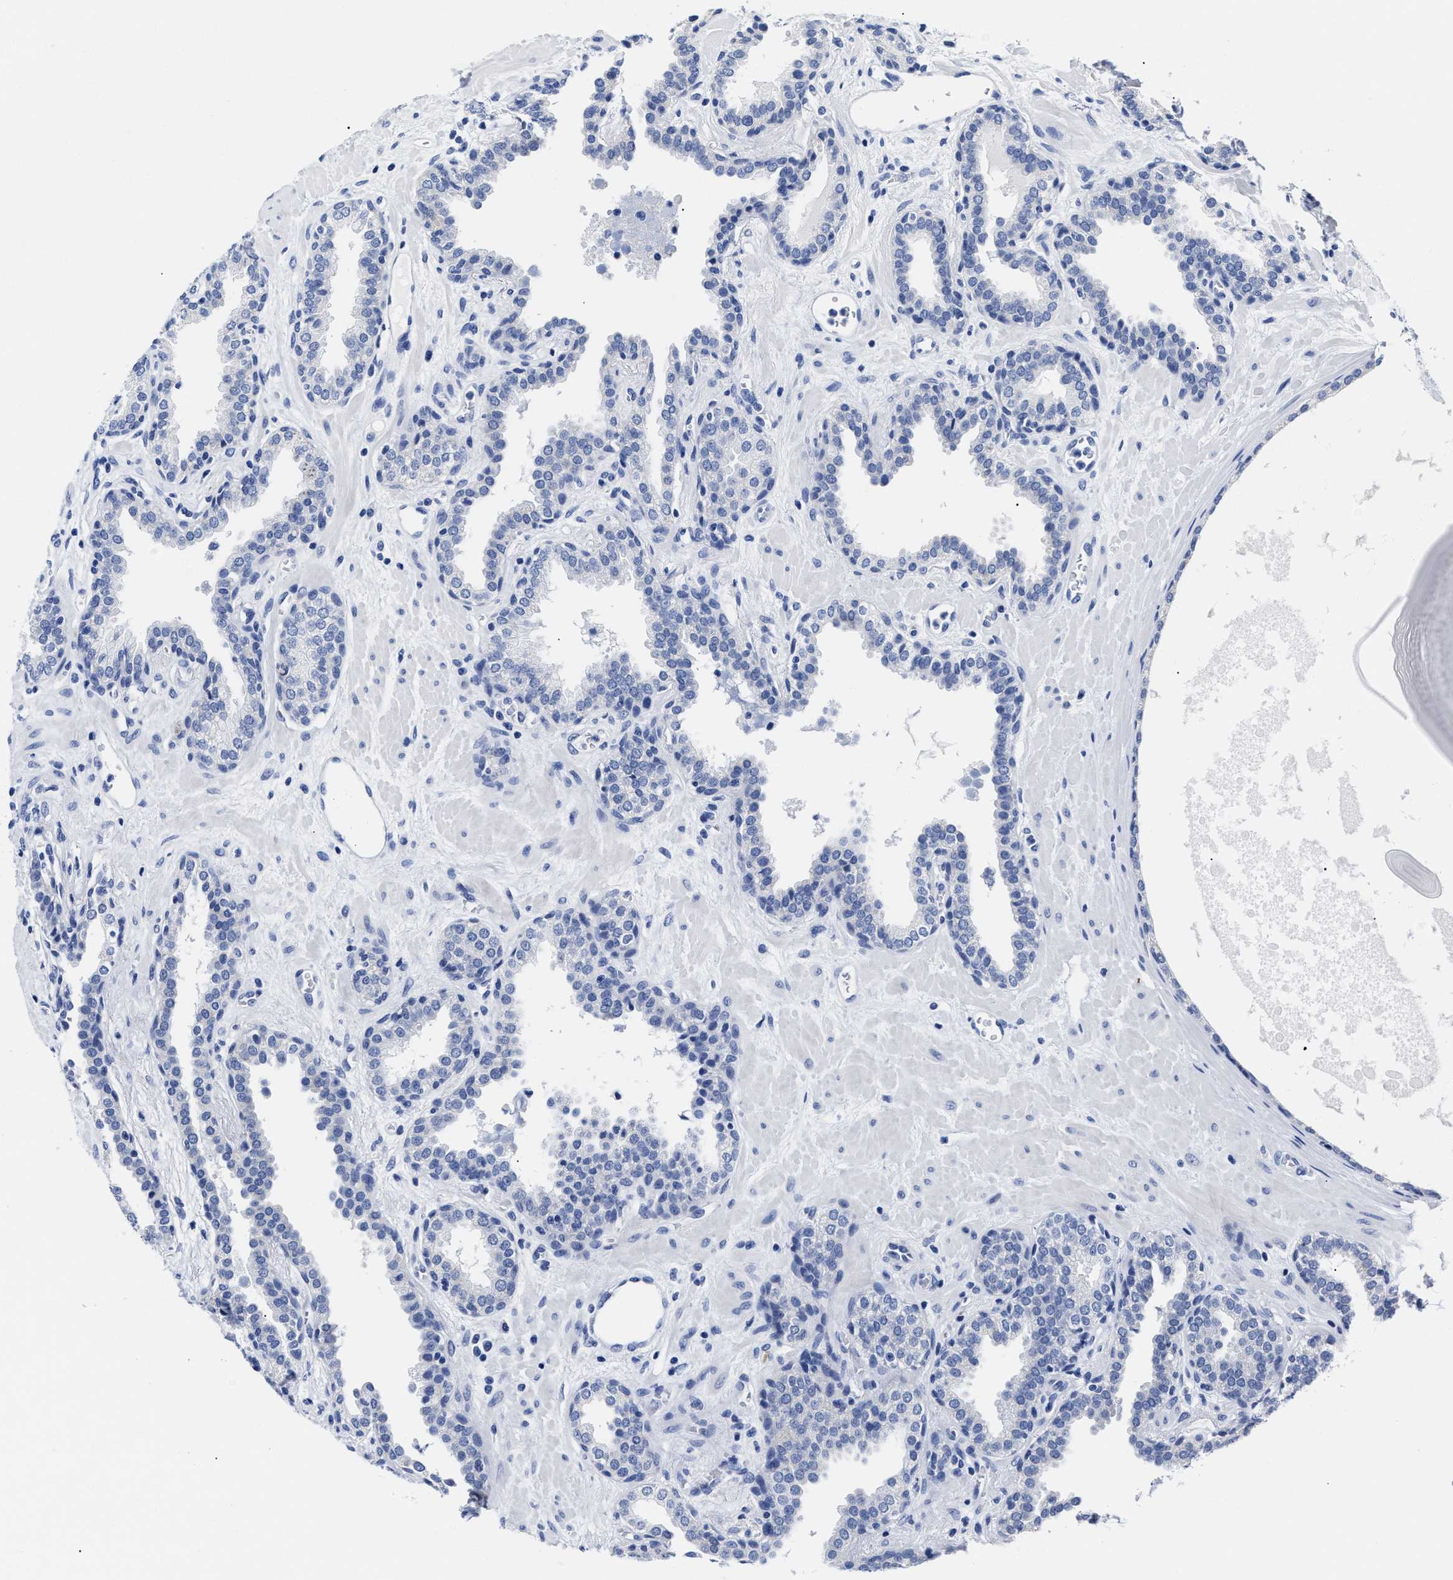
{"staining": {"intensity": "negative", "quantity": "none", "location": "none"}, "tissue": "prostate", "cell_type": "Glandular cells", "image_type": "normal", "snomed": [{"axis": "morphology", "description": "Normal tissue, NOS"}, {"axis": "topography", "description": "Prostate"}], "caption": "Immunohistochemistry of benign prostate displays no staining in glandular cells.", "gene": "ALPG", "patient": {"sex": "male", "age": 51}}